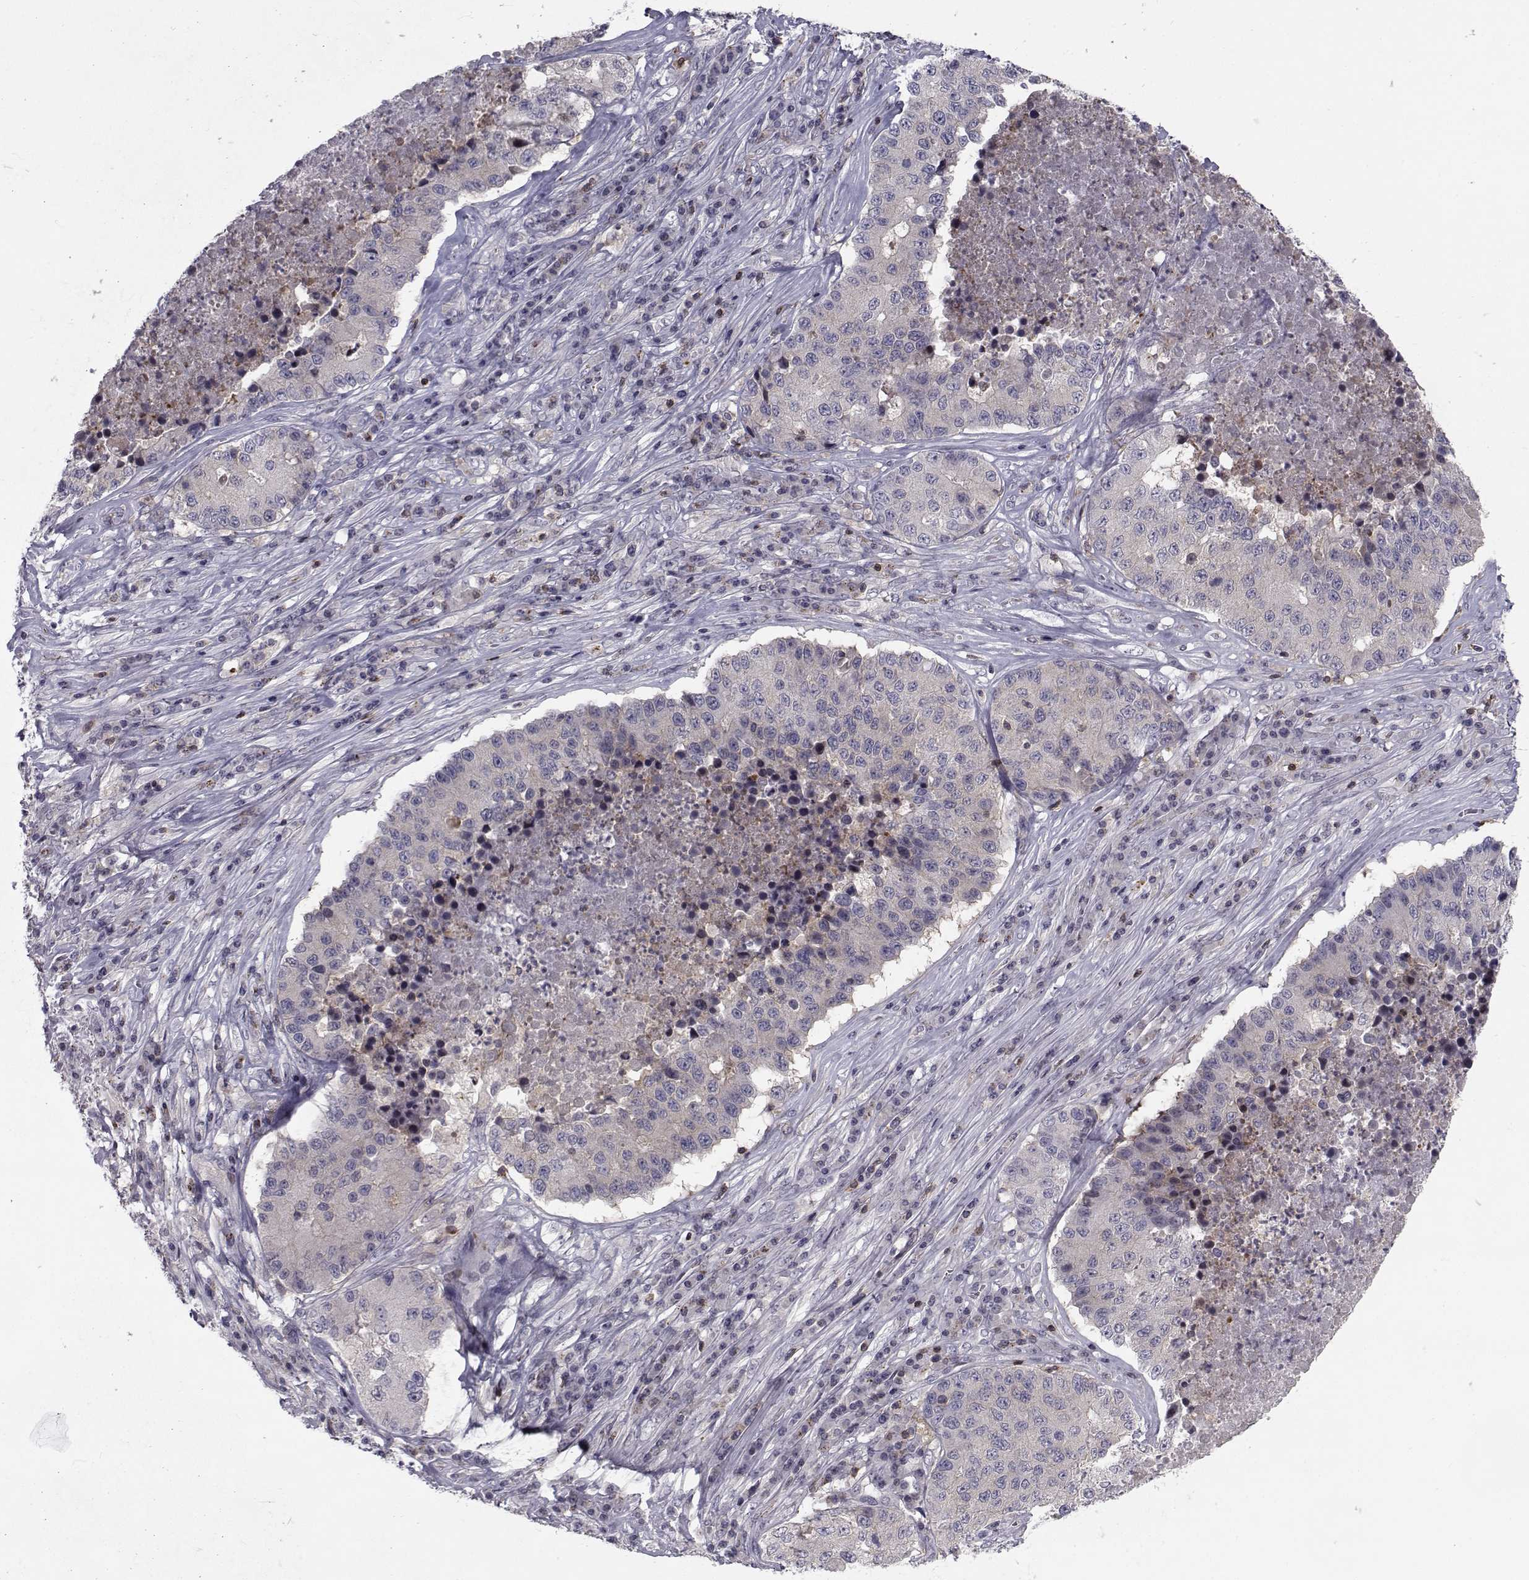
{"staining": {"intensity": "weak", "quantity": "<25%", "location": "cytoplasmic/membranous"}, "tissue": "stomach cancer", "cell_type": "Tumor cells", "image_type": "cancer", "snomed": [{"axis": "morphology", "description": "Adenocarcinoma, NOS"}, {"axis": "topography", "description": "Stomach"}], "caption": "IHC photomicrograph of neoplastic tissue: stomach adenocarcinoma stained with DAB (3,3'-diaminobenzidine) shows no significant protein staining in tumor cells.", "gene": "PCP4L1", "patient": {"sex": "male", "age": 71}}